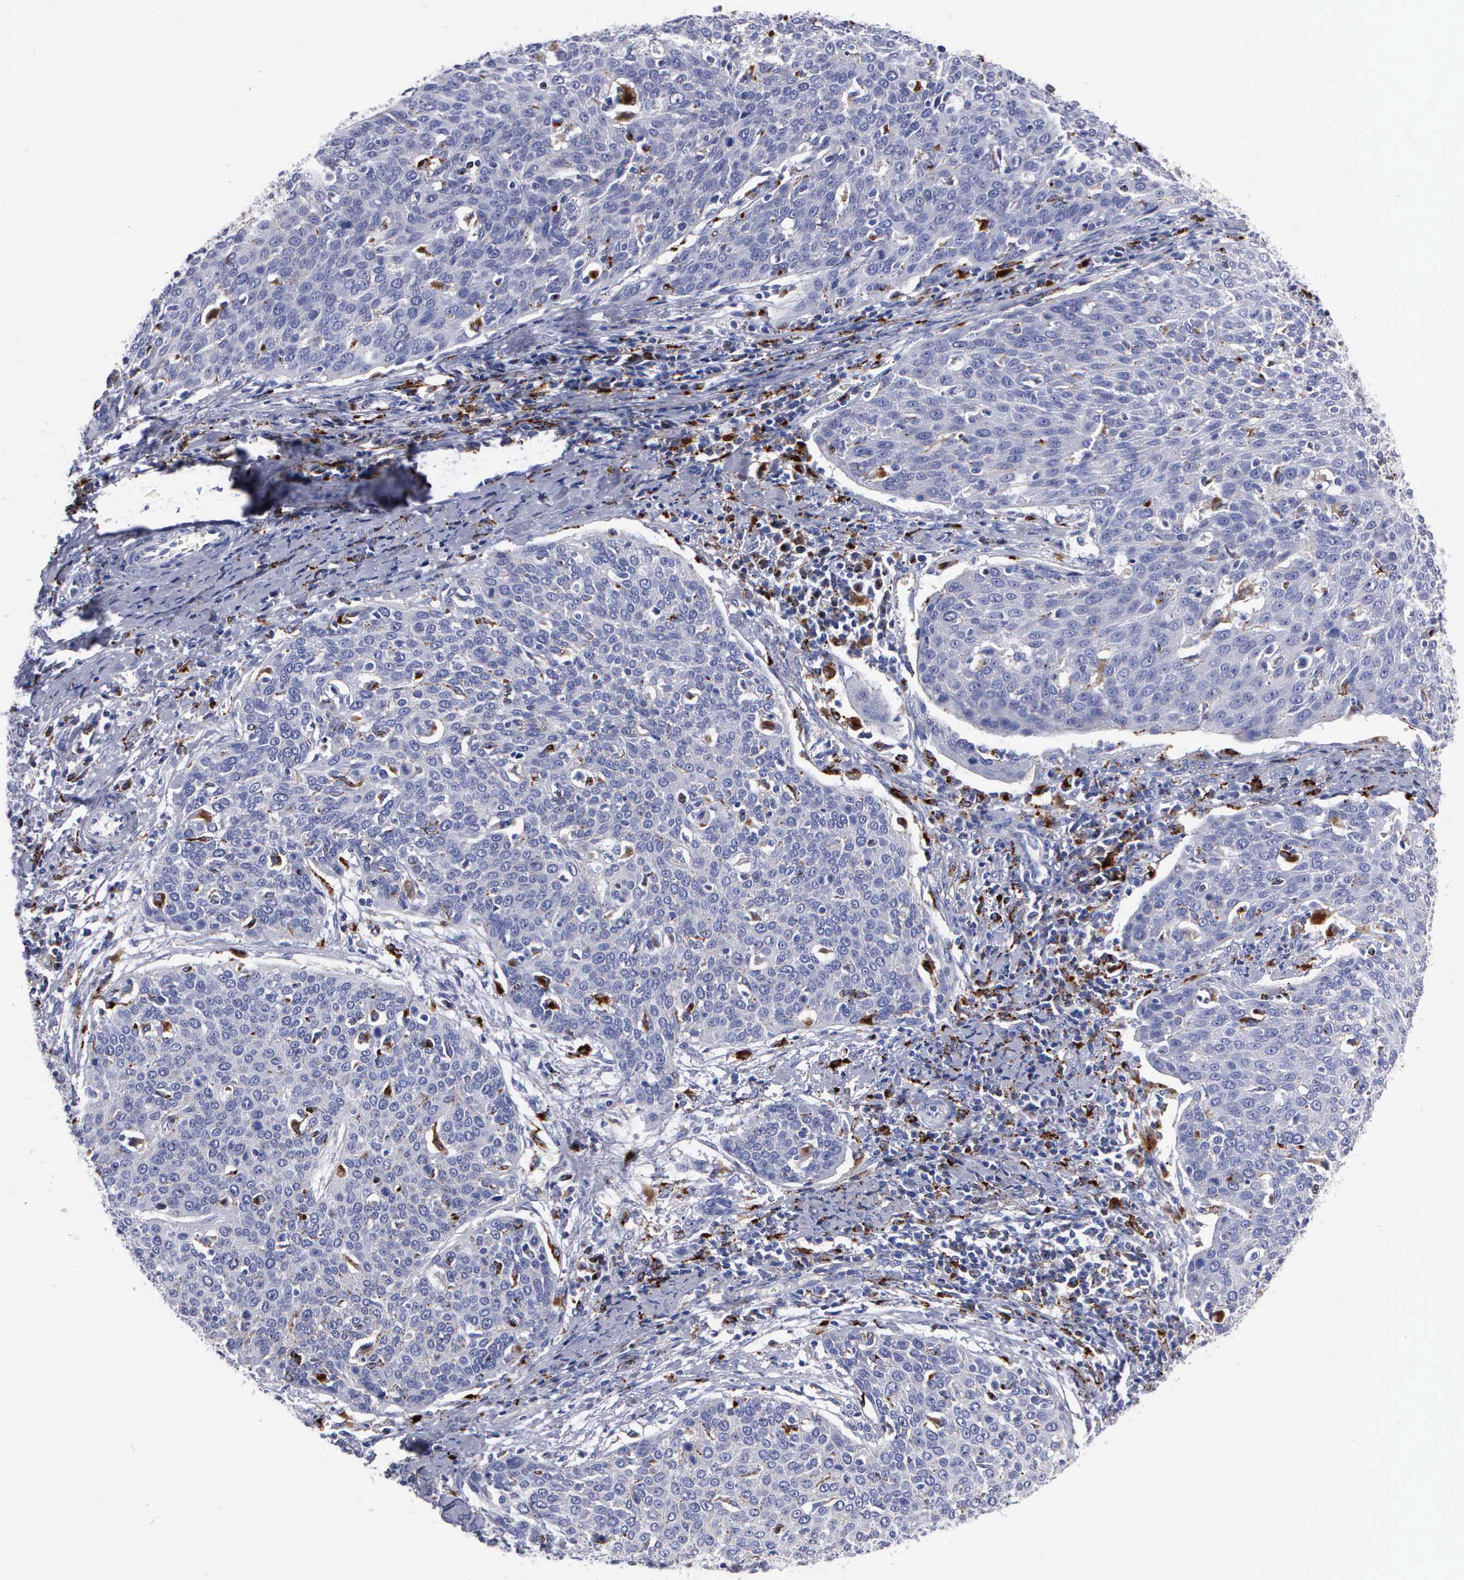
{"staining": {"intensity": "negative", "quantity": "none", "location": "none"}, "tissue": "cervical cancer", "cell_type": "Tumor cells", "image_type": "cancer", "snomed": [{"axis": "morphology", "description": "Squamous cell carcinoma, NOS"}, {"axis": "topography", "description": "Cervix"}], "caption": "A high-resolution histopathology image shows IHC staining of squamous cell carcinoma (cervical), which reveals no significant expression in tumor cells.", "gene": "CTSH", "patient": {"sex": "female", "age": 38}}